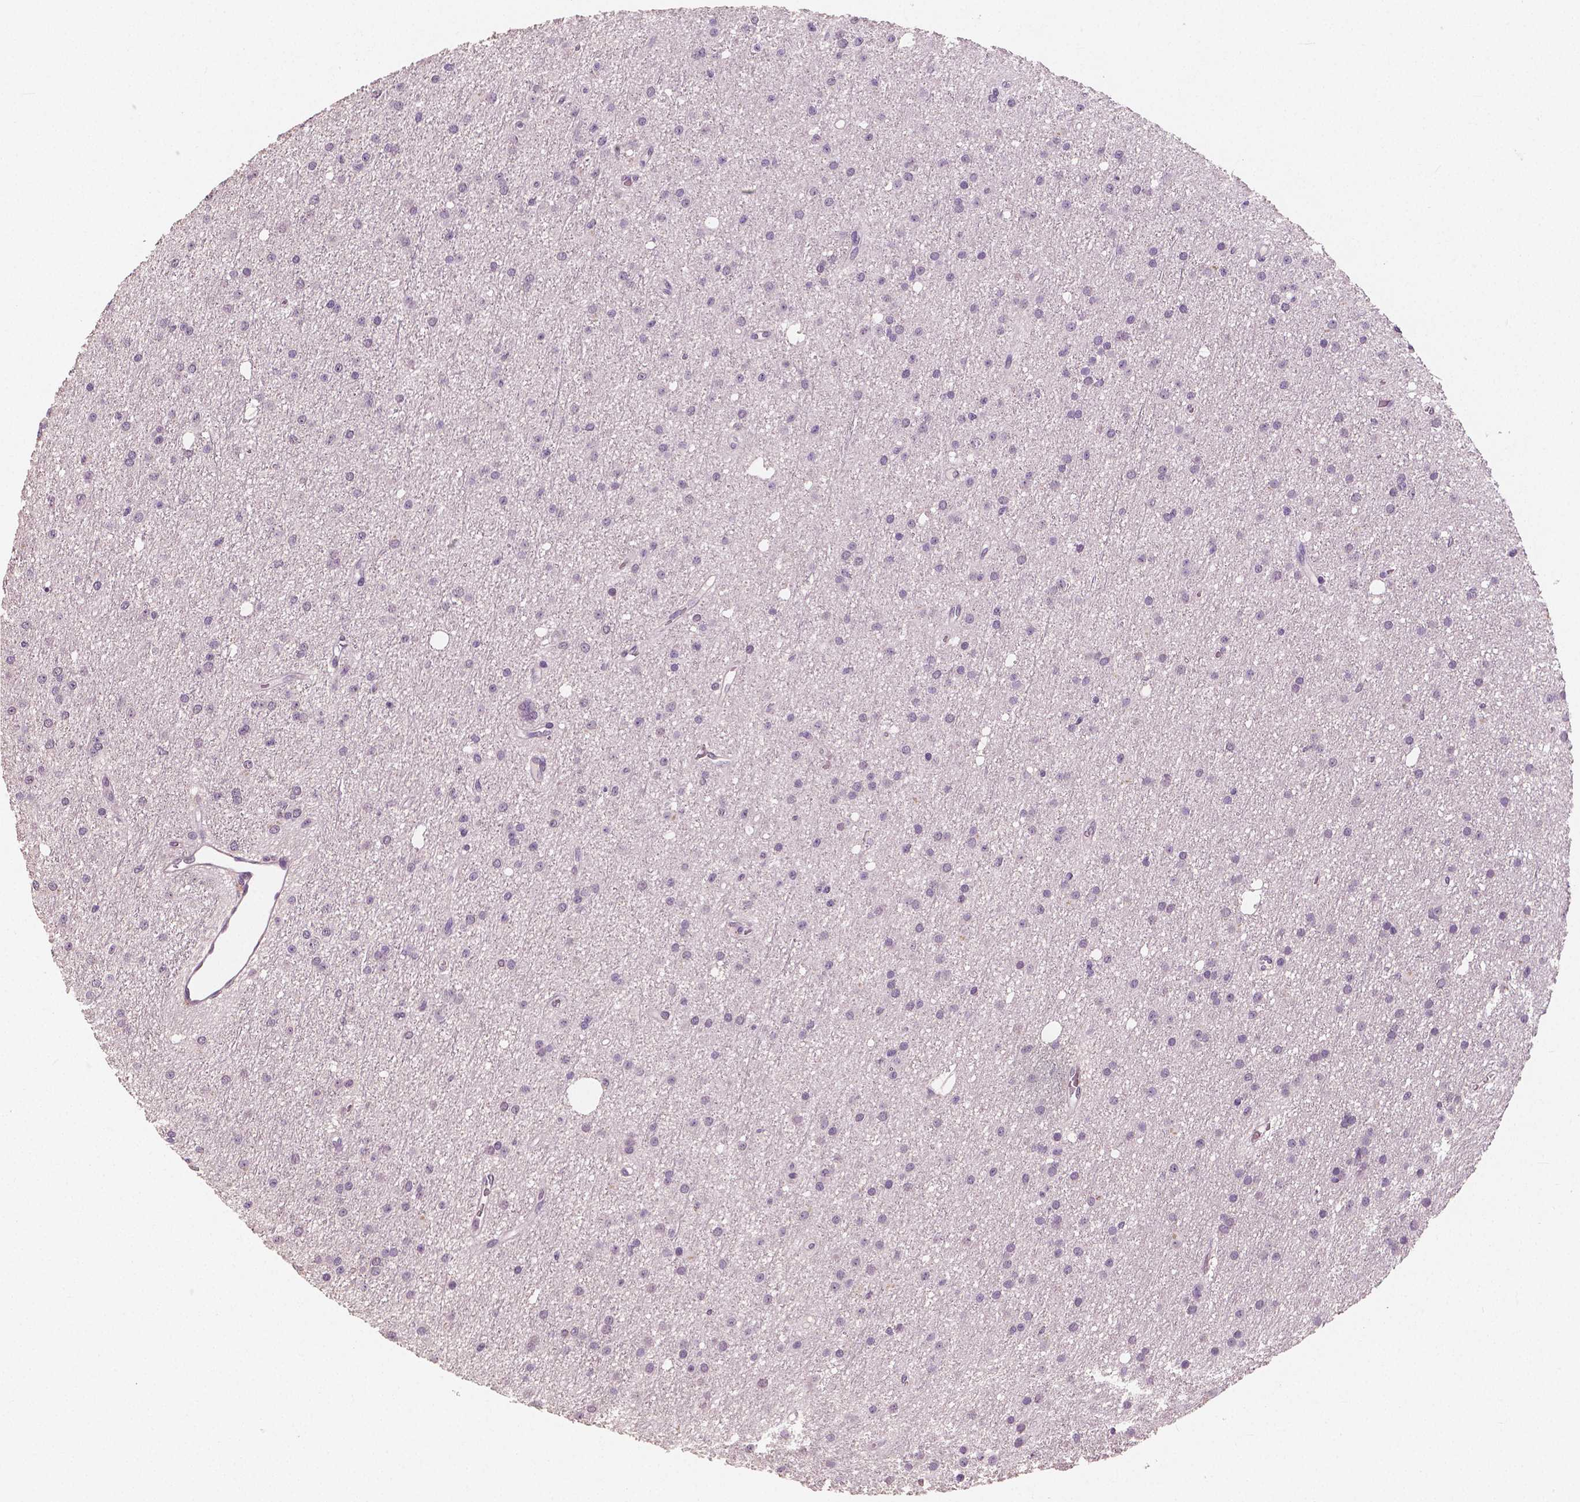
{"staining": {"intensity": "negative", "quantity": "none", "location": "none"}, "tissue": "glioma", "cell_type": "Tumor cells", "image_type": "cancer", "snomed": [{"axis": "morphology", "description": "Glioma, malignant, Low grade"}, {"axis": "topography", "description": "Brain"}], "caption": "Photomicrograph shows no significant protein positivity in tumor cells of malignant low-grade glioma.", "gene": "RNASE7", "patient": {"sex": "male", "age": 27}}